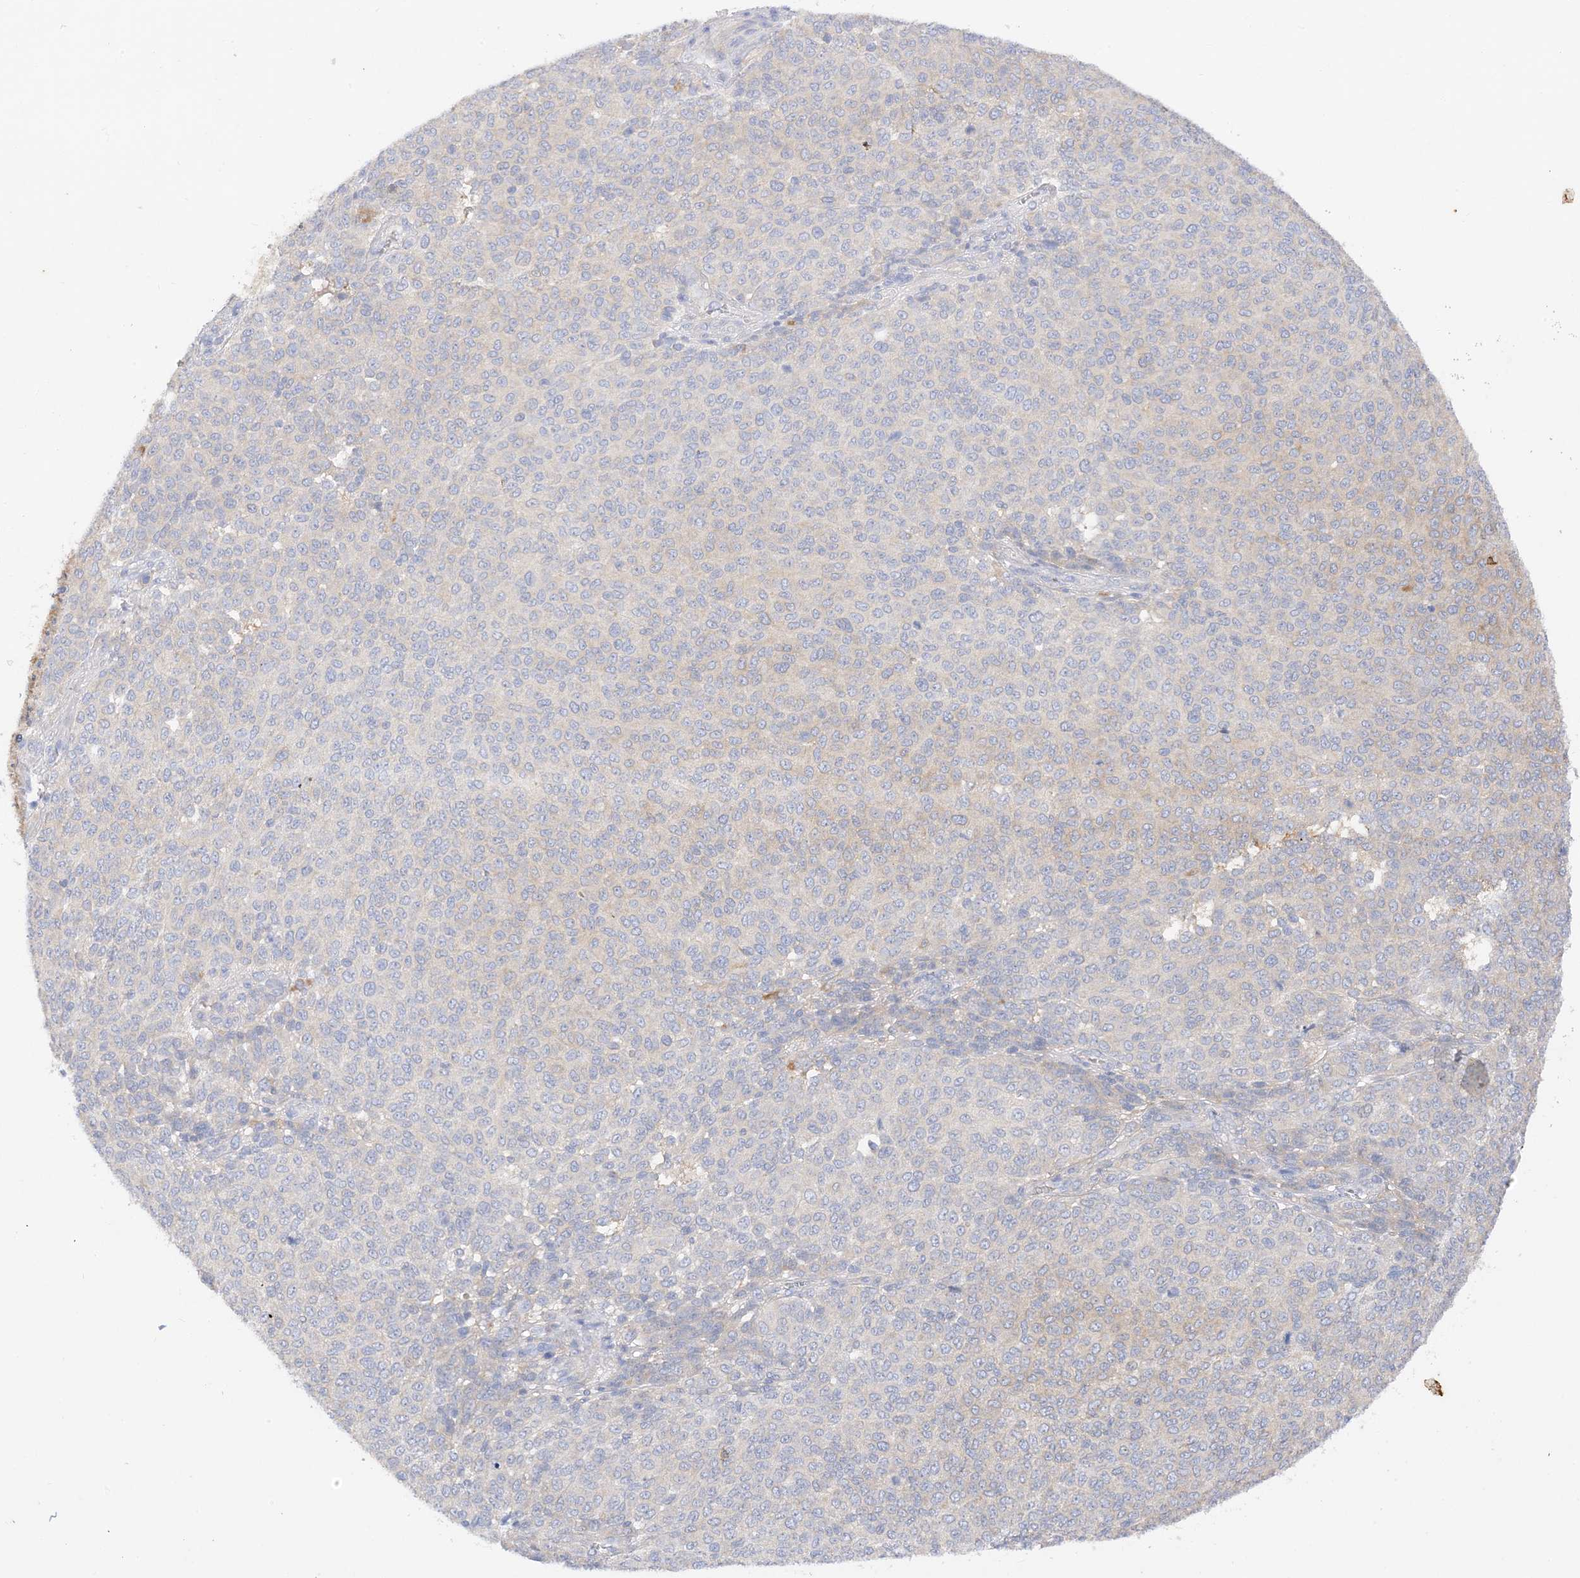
{"staining": {"intensity": "weak", "quantity": "<25%", "location": "cytoplasmic/membranous"}, "tissue": "melanoma", "cell_type": "Tumor cells", "image_type": "cancer", "snomed": [{"axis": "morphology", "description": "Malignant melanoma, NOS"}, {"axis": "topography", "description": "Skin"}], "caption": "DAB immunohistochemical staining of human melanoma exhibits no significant staining in tumor cells.", "gene": "ARV1", "patient": {"sex": "male", "age": 49}}